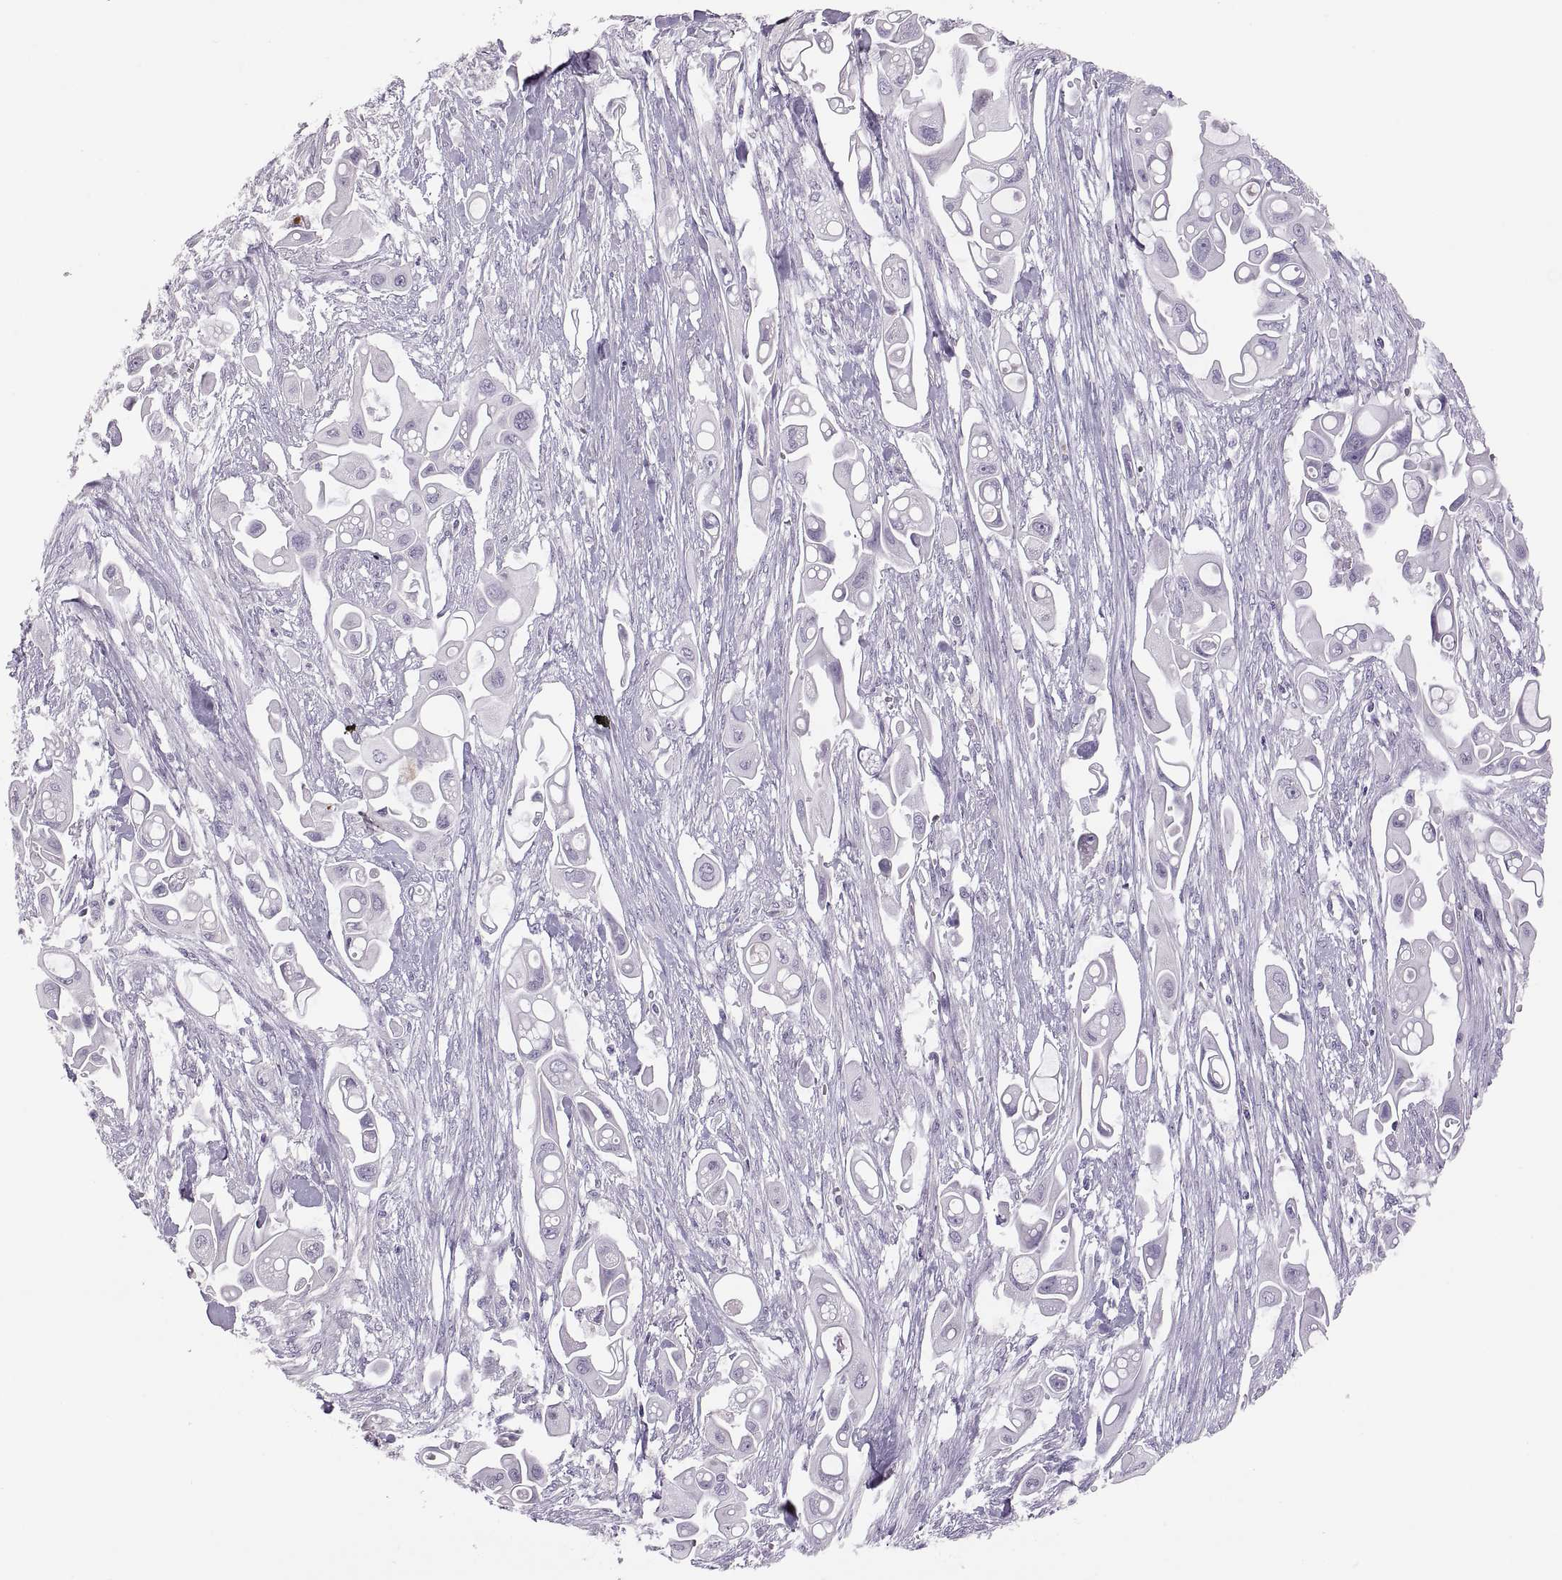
{"staining": {"intensity": "negative", "quantity": "none", "location": "none"}, "tissue": "pancreatic cancer", "cell_type": "Tumor cells", "image_type": "cancer", "snomed": [{"axis": "morphology", "description": "Adenocarcinoma, NOS"}, {"axis": "topography", "description": "Pancreas"}], "caption": "DAB (3,3'-diaminobenzidine) immunohistochemical staining of human pancreatic cancer reveals no significant expression in tumor cells.", "gene": "TBX19", "patient": {"sex": "male", "age": 50}}